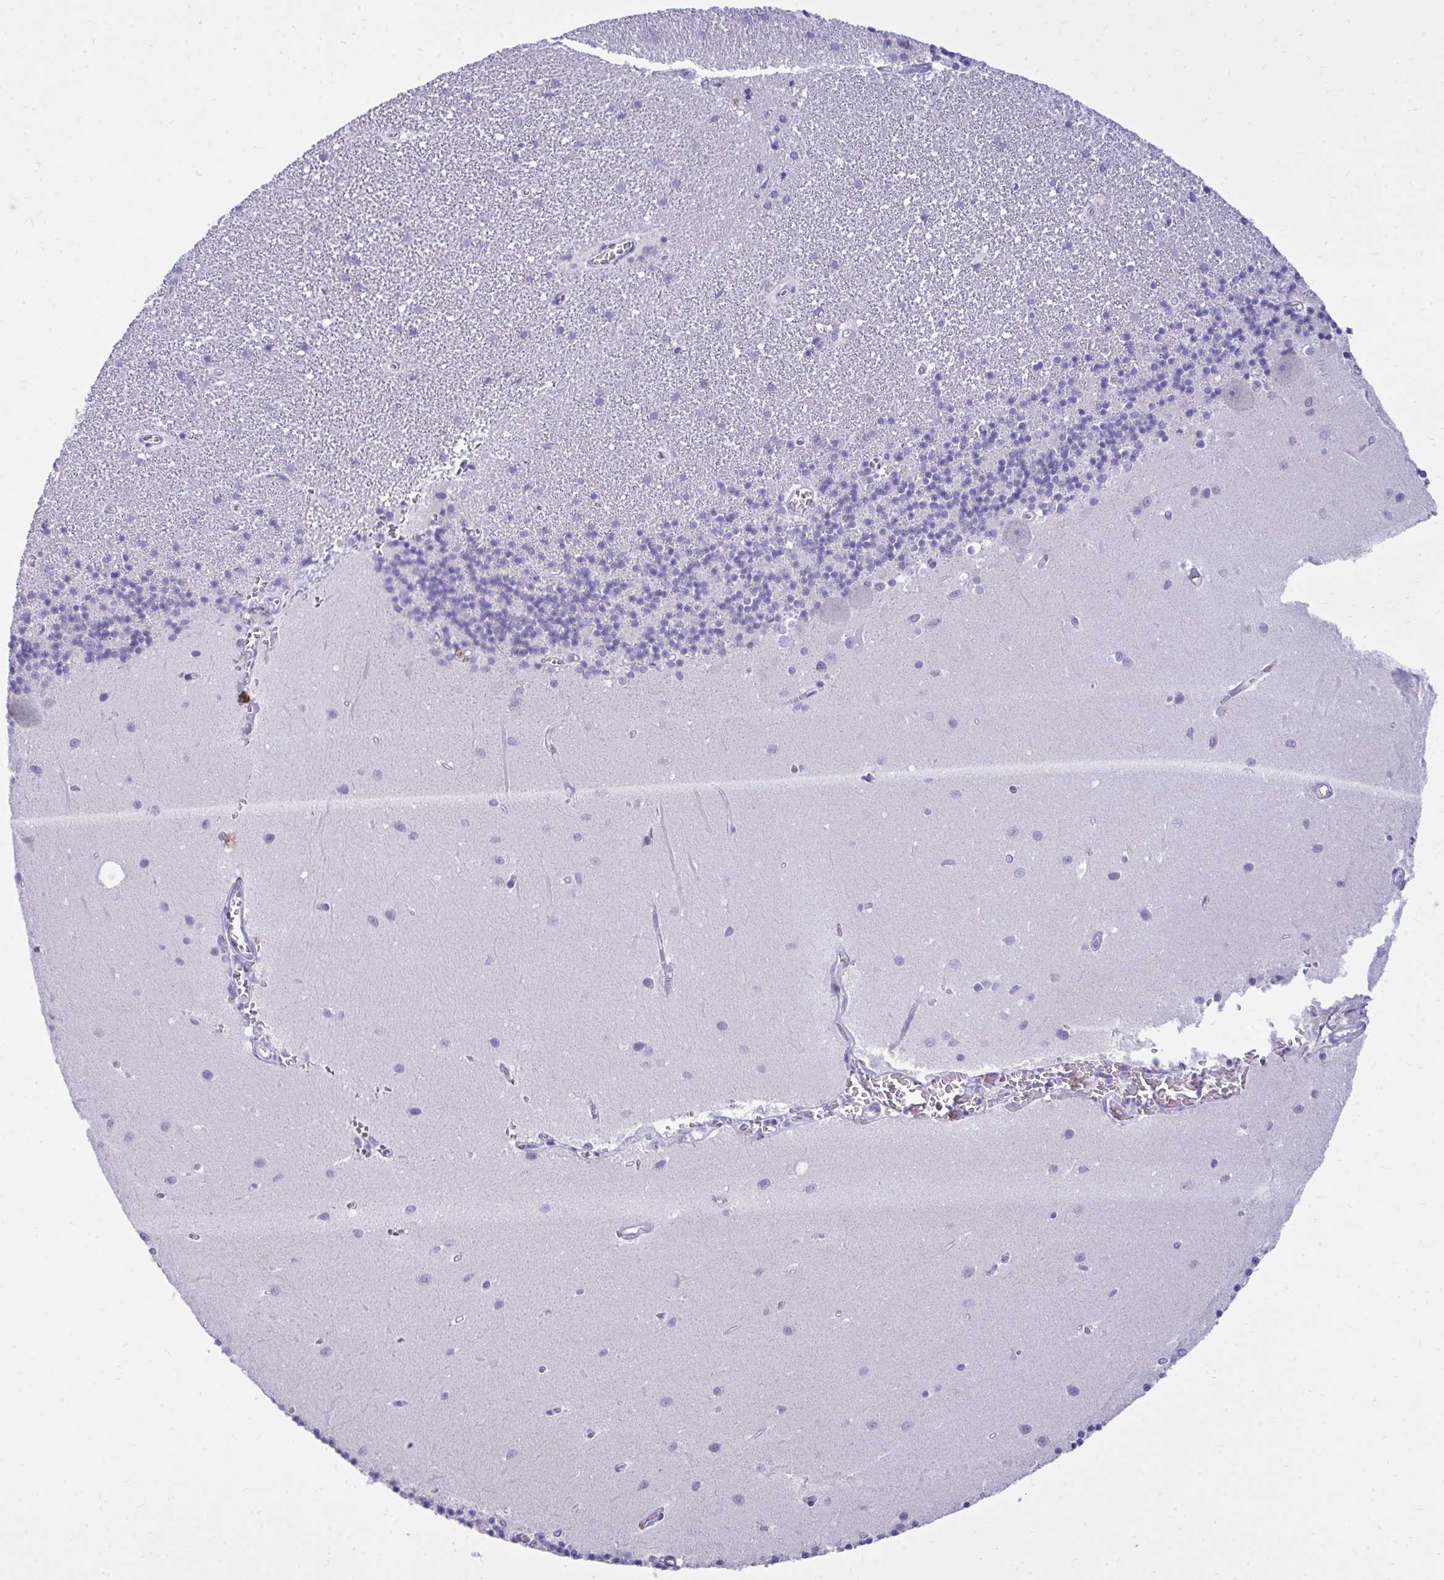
{"staining": {"intensity": "negative", "quantity": "none", "location": "none"}, "tissue": "cerebellum", "cell_type": "Cells in granular layer", "image_type": "normal", "snomed": [{"axis": "morphology", "description": "Normal tissue, NOS"}, {"axis": "topography", "description": "Cerebellum"}], "caption": "Cerebellum was stained to show a protein in brown. There is no significant expression in cells in granular layer. (Immunohistochemistry (ihc), brightfield microscopy, high magnification).", "gene": "MED9", "patient": {"sex": "male", "age": 54}}